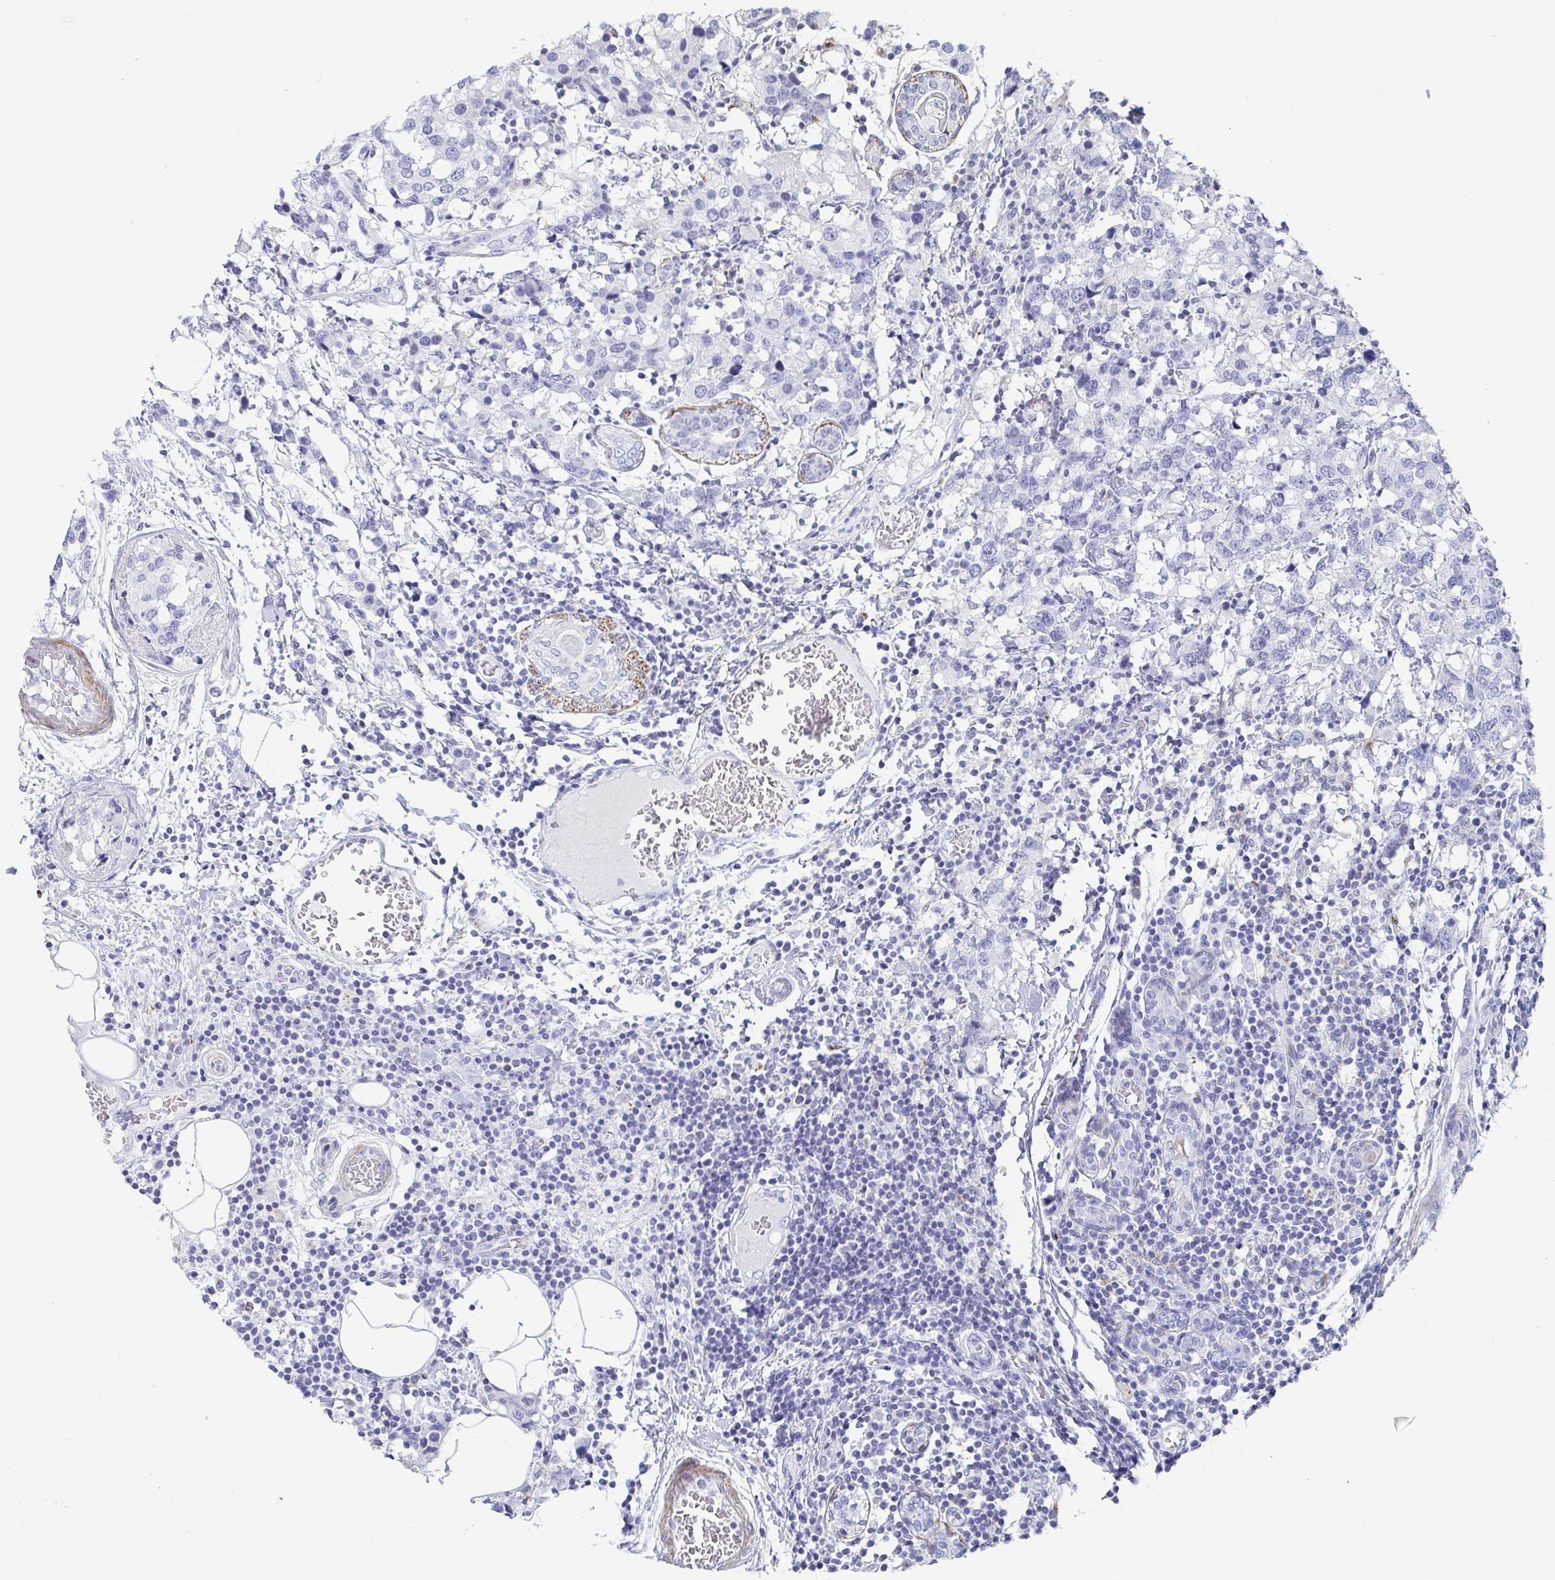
{"staining": {"intensity": "negative", "quantity": "none", "location": "none"}, "tissue": "breast cancer", "cell_type": "Tumor cells", "image_type": "cancer", "snomed": [{"axis": "morphology", "description": "Lobular carcinoma"}, {"axis": "topography", "description": "Breast"}], "caption": "The IHC micrograph has no significant expression in tumor cells of breast lobular carcinoma tissue.", "gene": "ZFP82", "patient": {"sex": "female", "age": 59}}